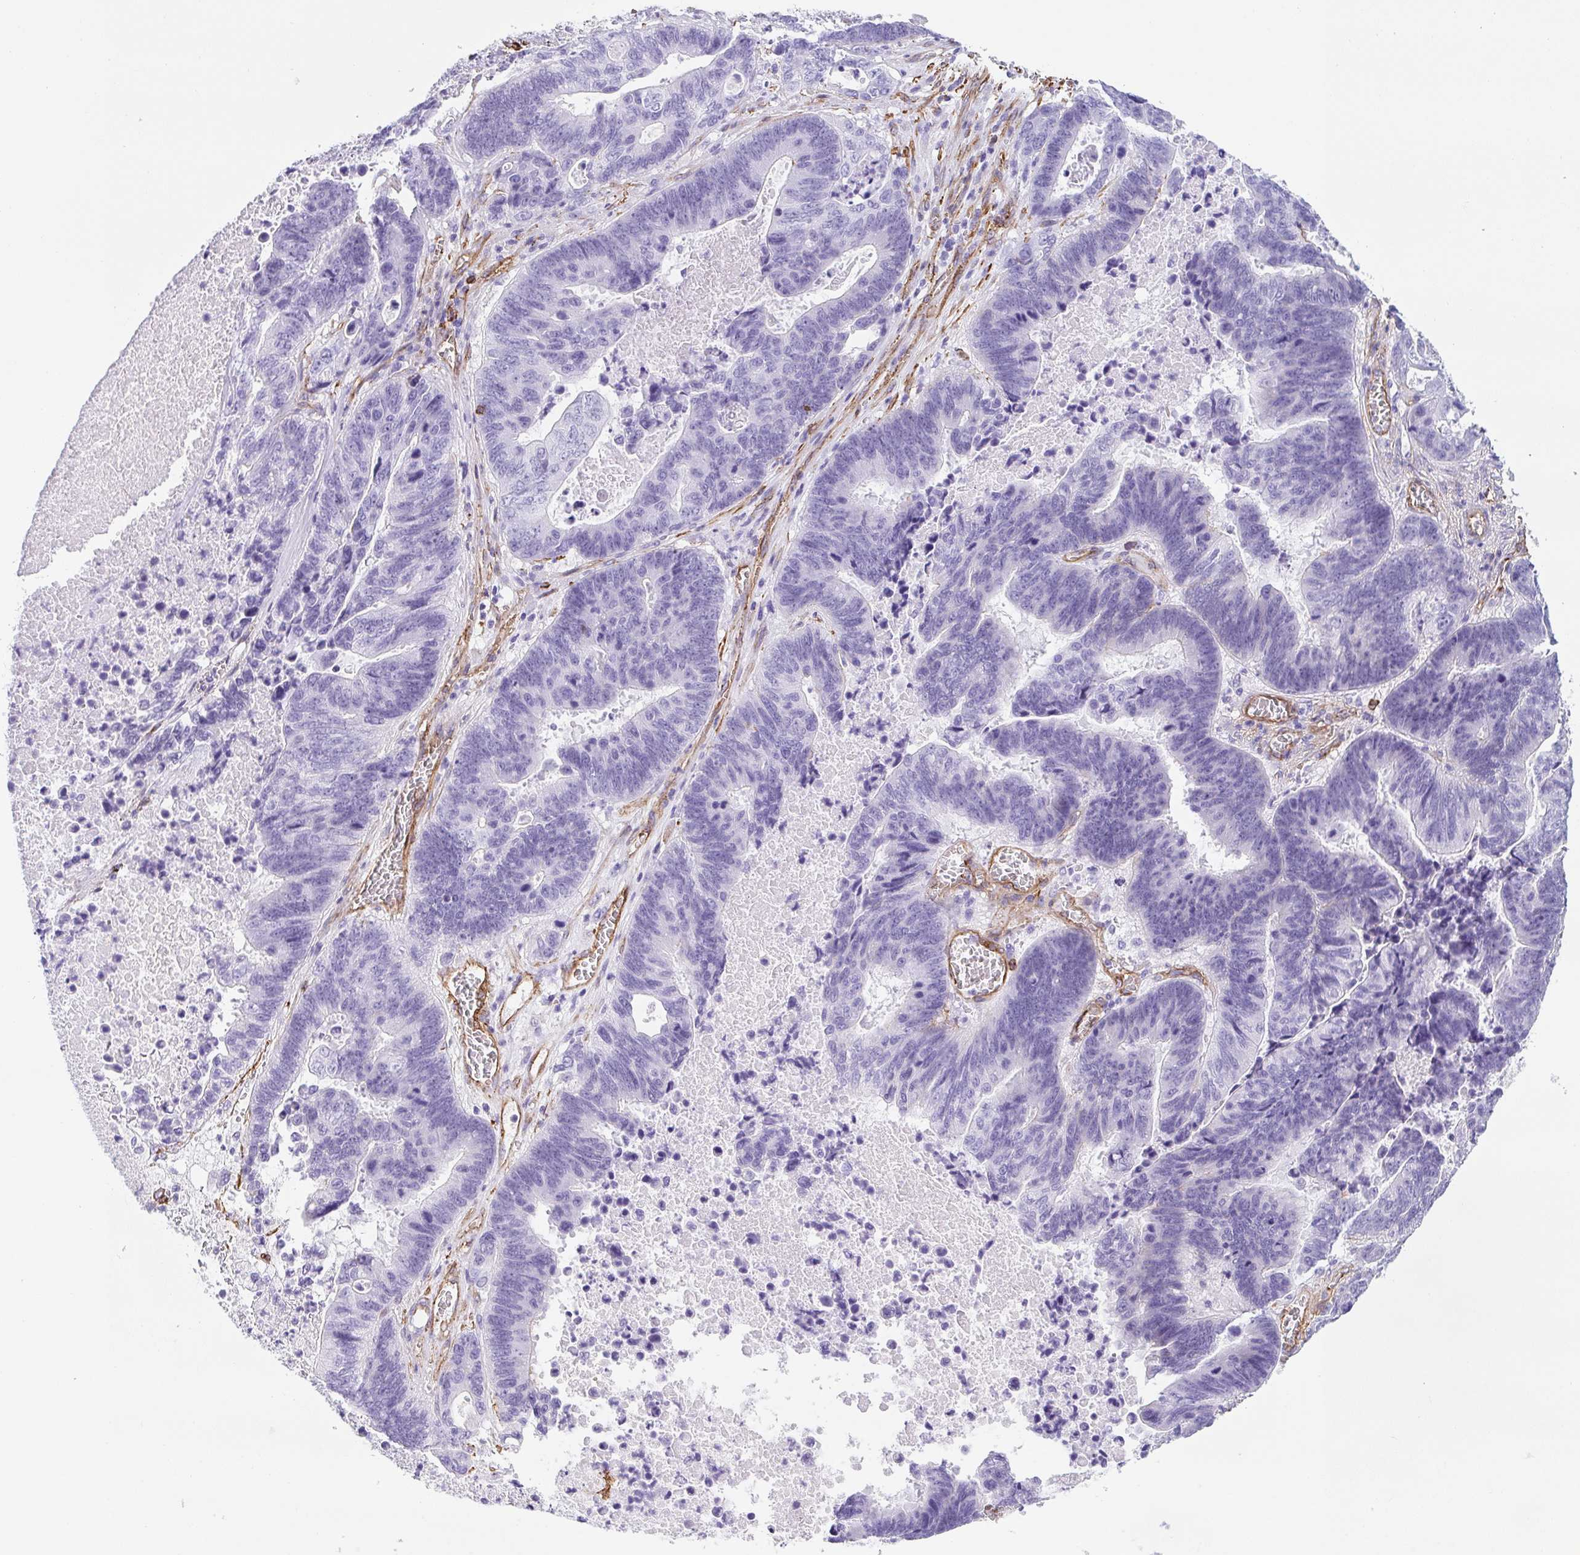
{"staining": {"intensity": "negative", "quantity": "none", "location": "none"}, "tissue": "lung cancer", "cell_type": "Tumor cells", "image_type": "cancer", "snomed": [{"axis": "morphology", "description": "Aneuploidy"}, {"axis": "morphology", "description": "Adenocarcinoma, NOS"}, {"axis": "morphology", "description": "Adenocarcinoma primary or metastatic"}, {"axis": "topography", "description": "Lung"}], "caption": "There is no significant positivity in tumor cells of lung adenocarcinoma.", "gene": "DBN1", "patient": {"sex": "female", "age": 75}}